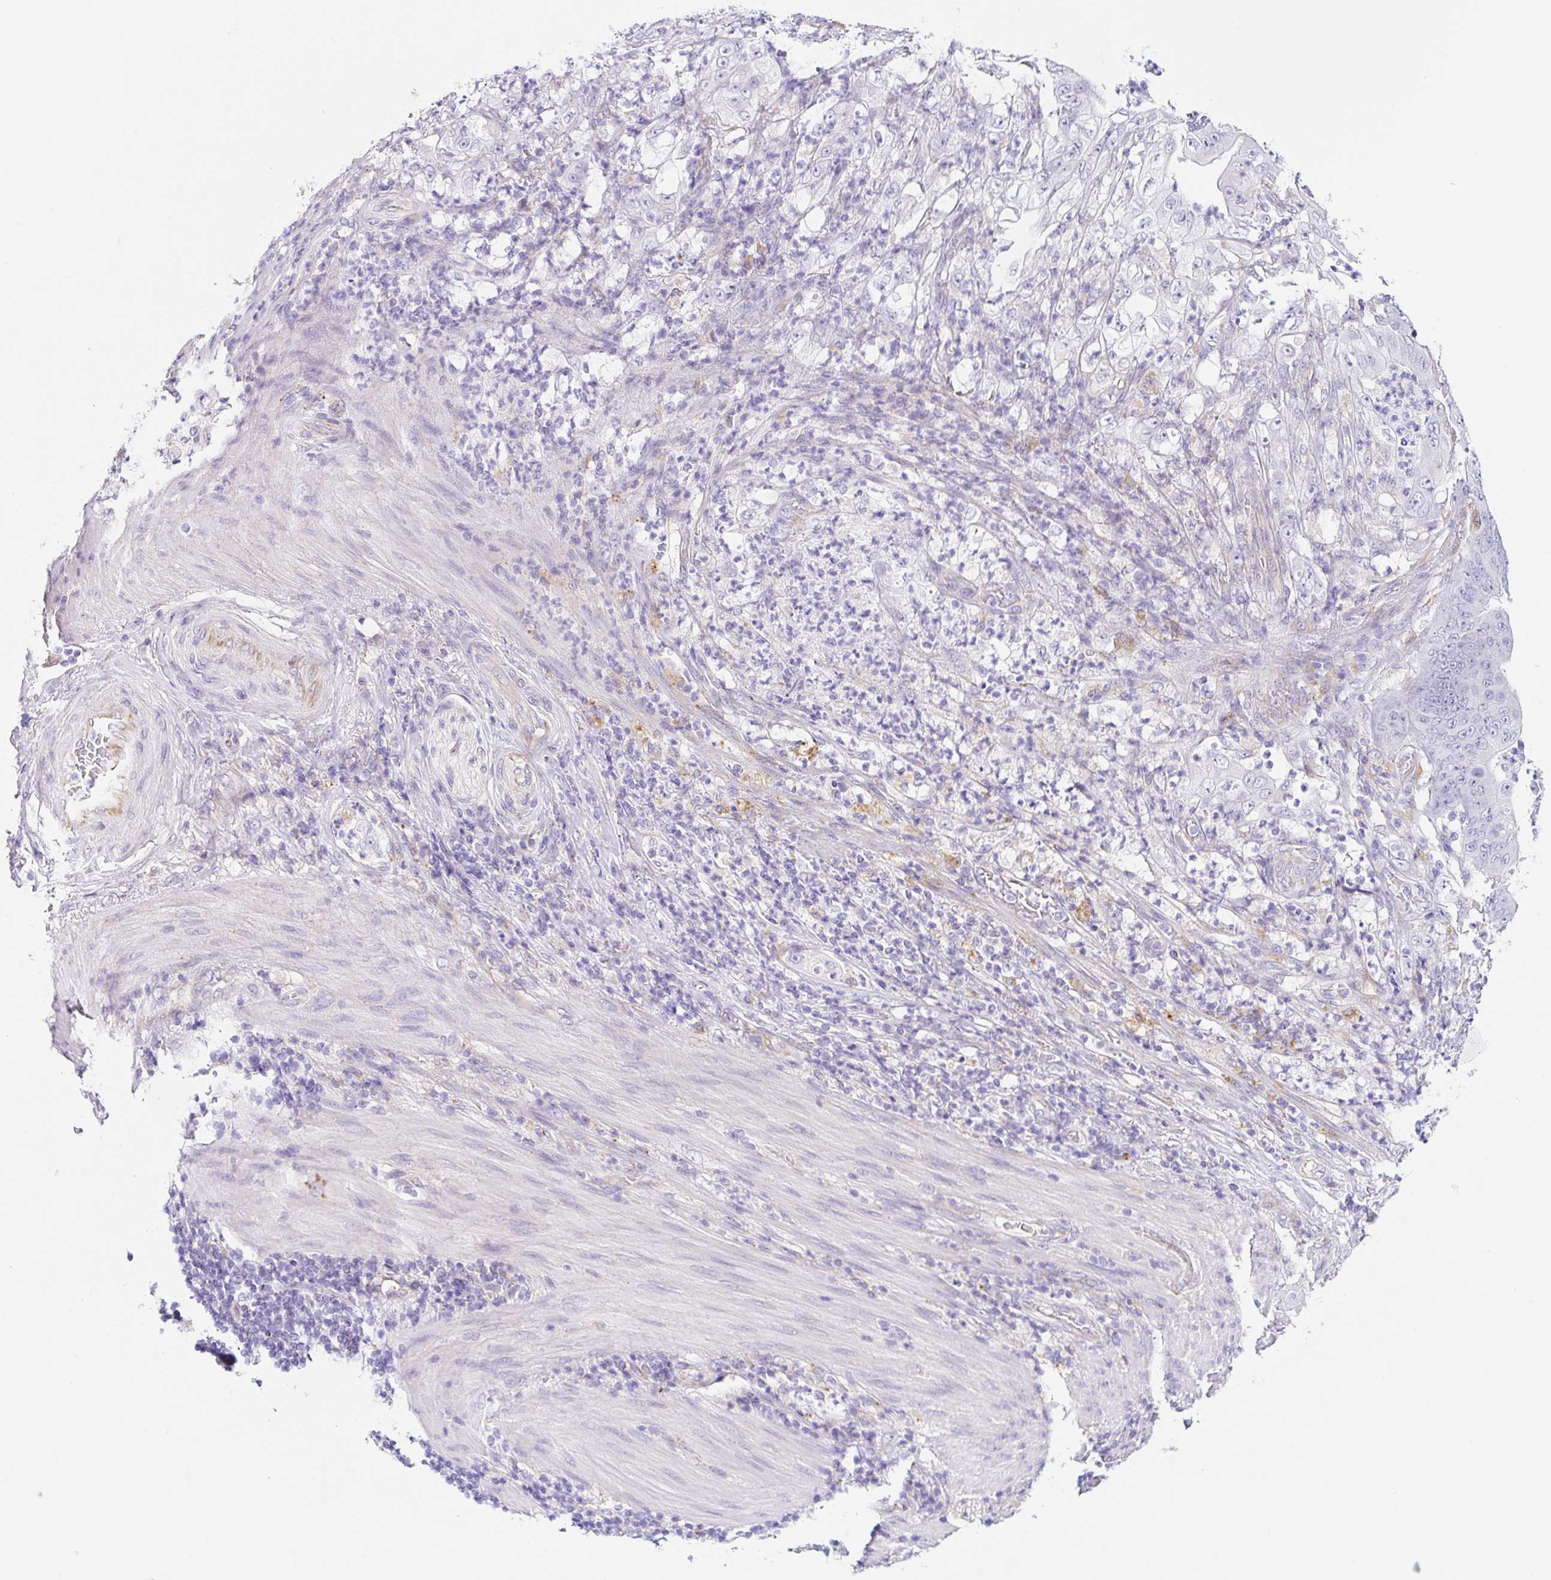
{"staining": {"intensity": "negative", "quantity": "none", "location": "none"}, "tissue": "stomach cancer", "cell_type": "Tumor cells", "image_type": "cancer", "snomed": [{"axis": "morphology", "description": "Adenocarcinoma, NOS"}, {"axis": "topography", "description": "Stomach"}], "caption": "Photomicrograph shows no protein staining in tumor cells of stomach cancer tissue. (IHC, brightfield microscopy, high magnification).", "gene": "DKK4", "patient": {"sex": "female", "age": 73}}